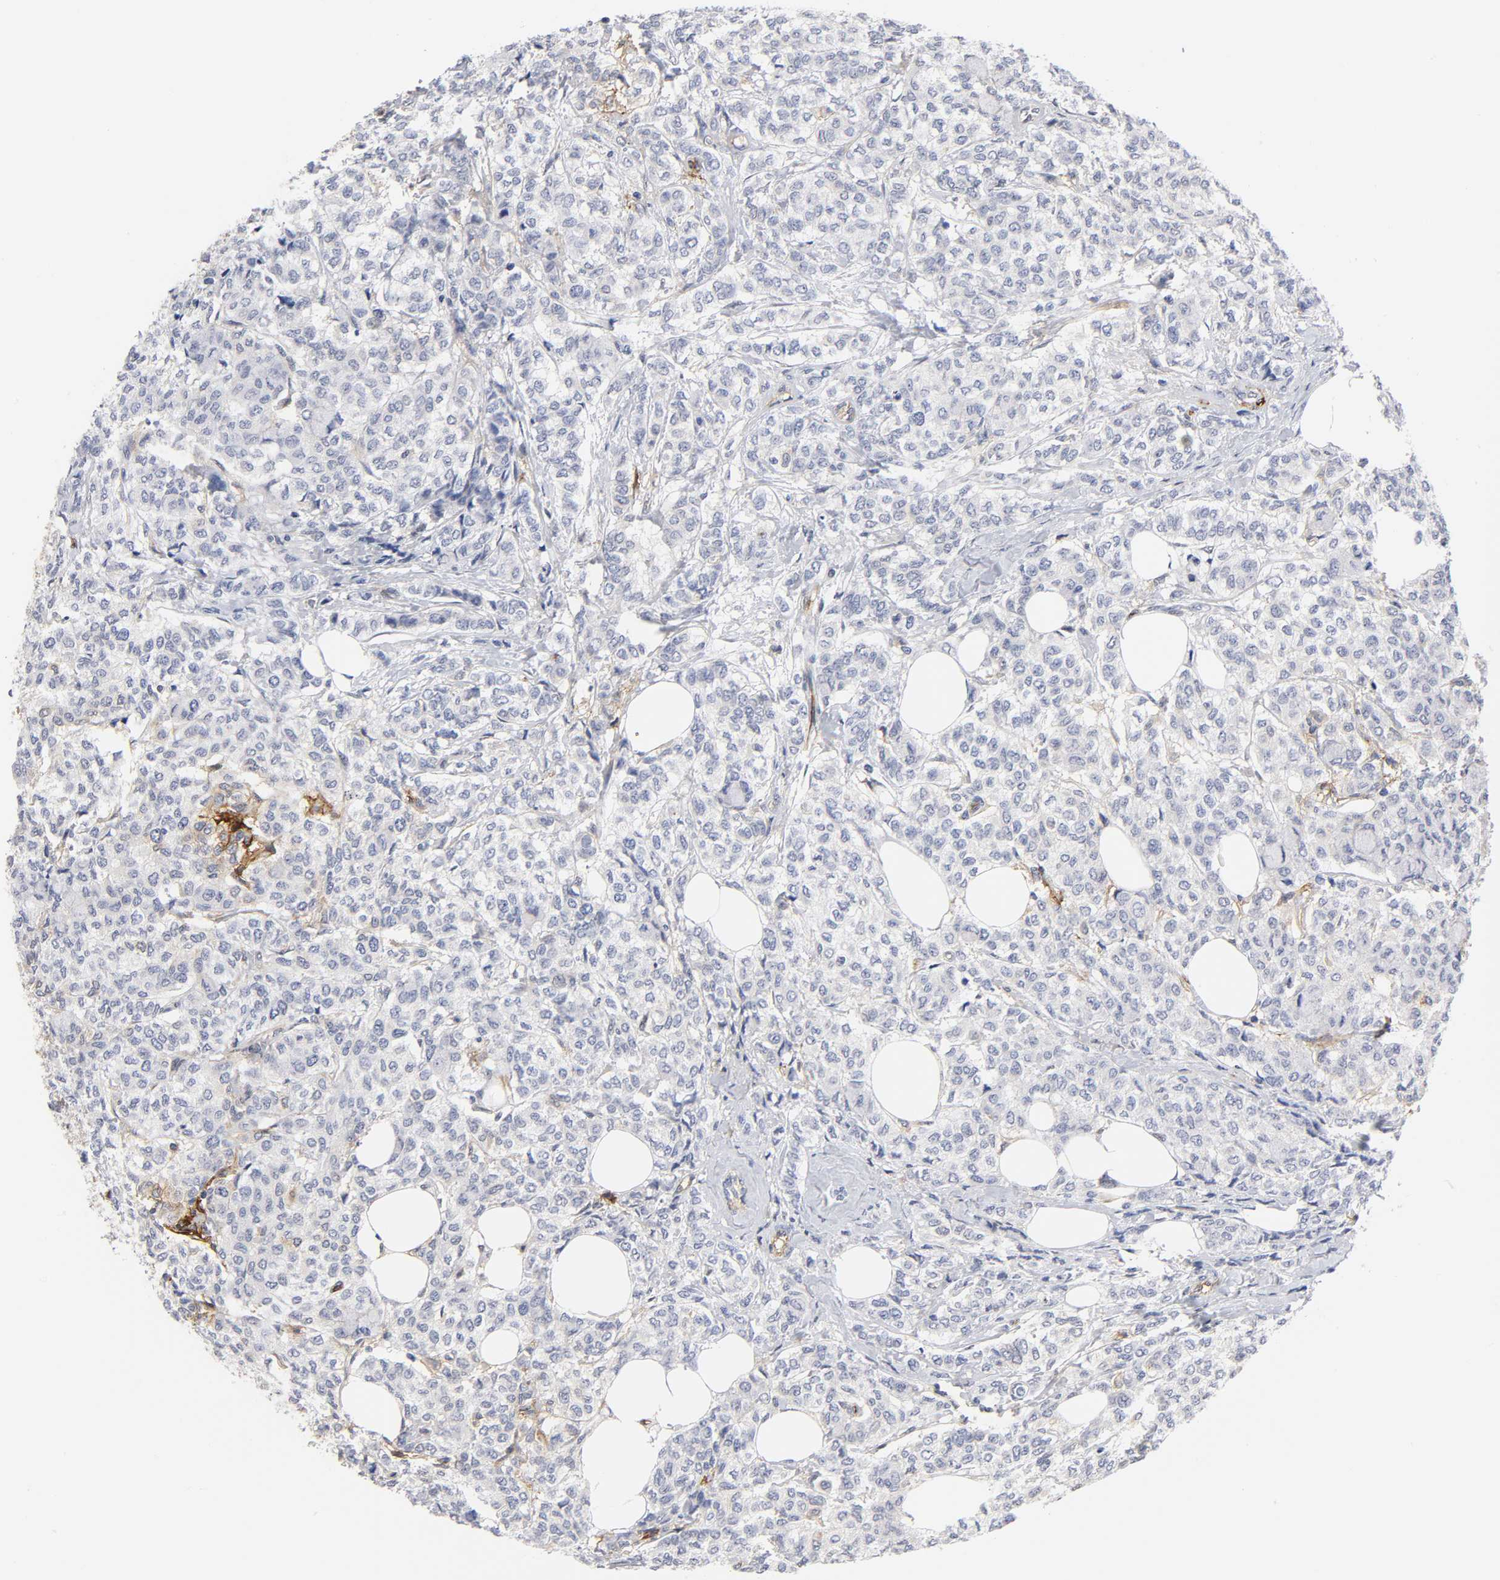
{"staining": {"intensity": "negative", "quantity": "none", "location": "none"}, "tissue": "breast cancer", "cell_type": "Tumor cells", "image_type": "cancer", "snomed": [{"axis": "morphology", "description": "Lobular carcinoma"}, {"axis": "topography", "description": "Breast"}], "caption": "Immunohistochemistry of breast cancer (lobular carcinoma) demonstrates no staining in tumor cells. (Stains: DAB IHC with hematoxylin counter stain, Microscopy: brightfield microscopy at high magnification).", "gene": "ICAM1", "patient": {"sex": "female", "age": 60}}